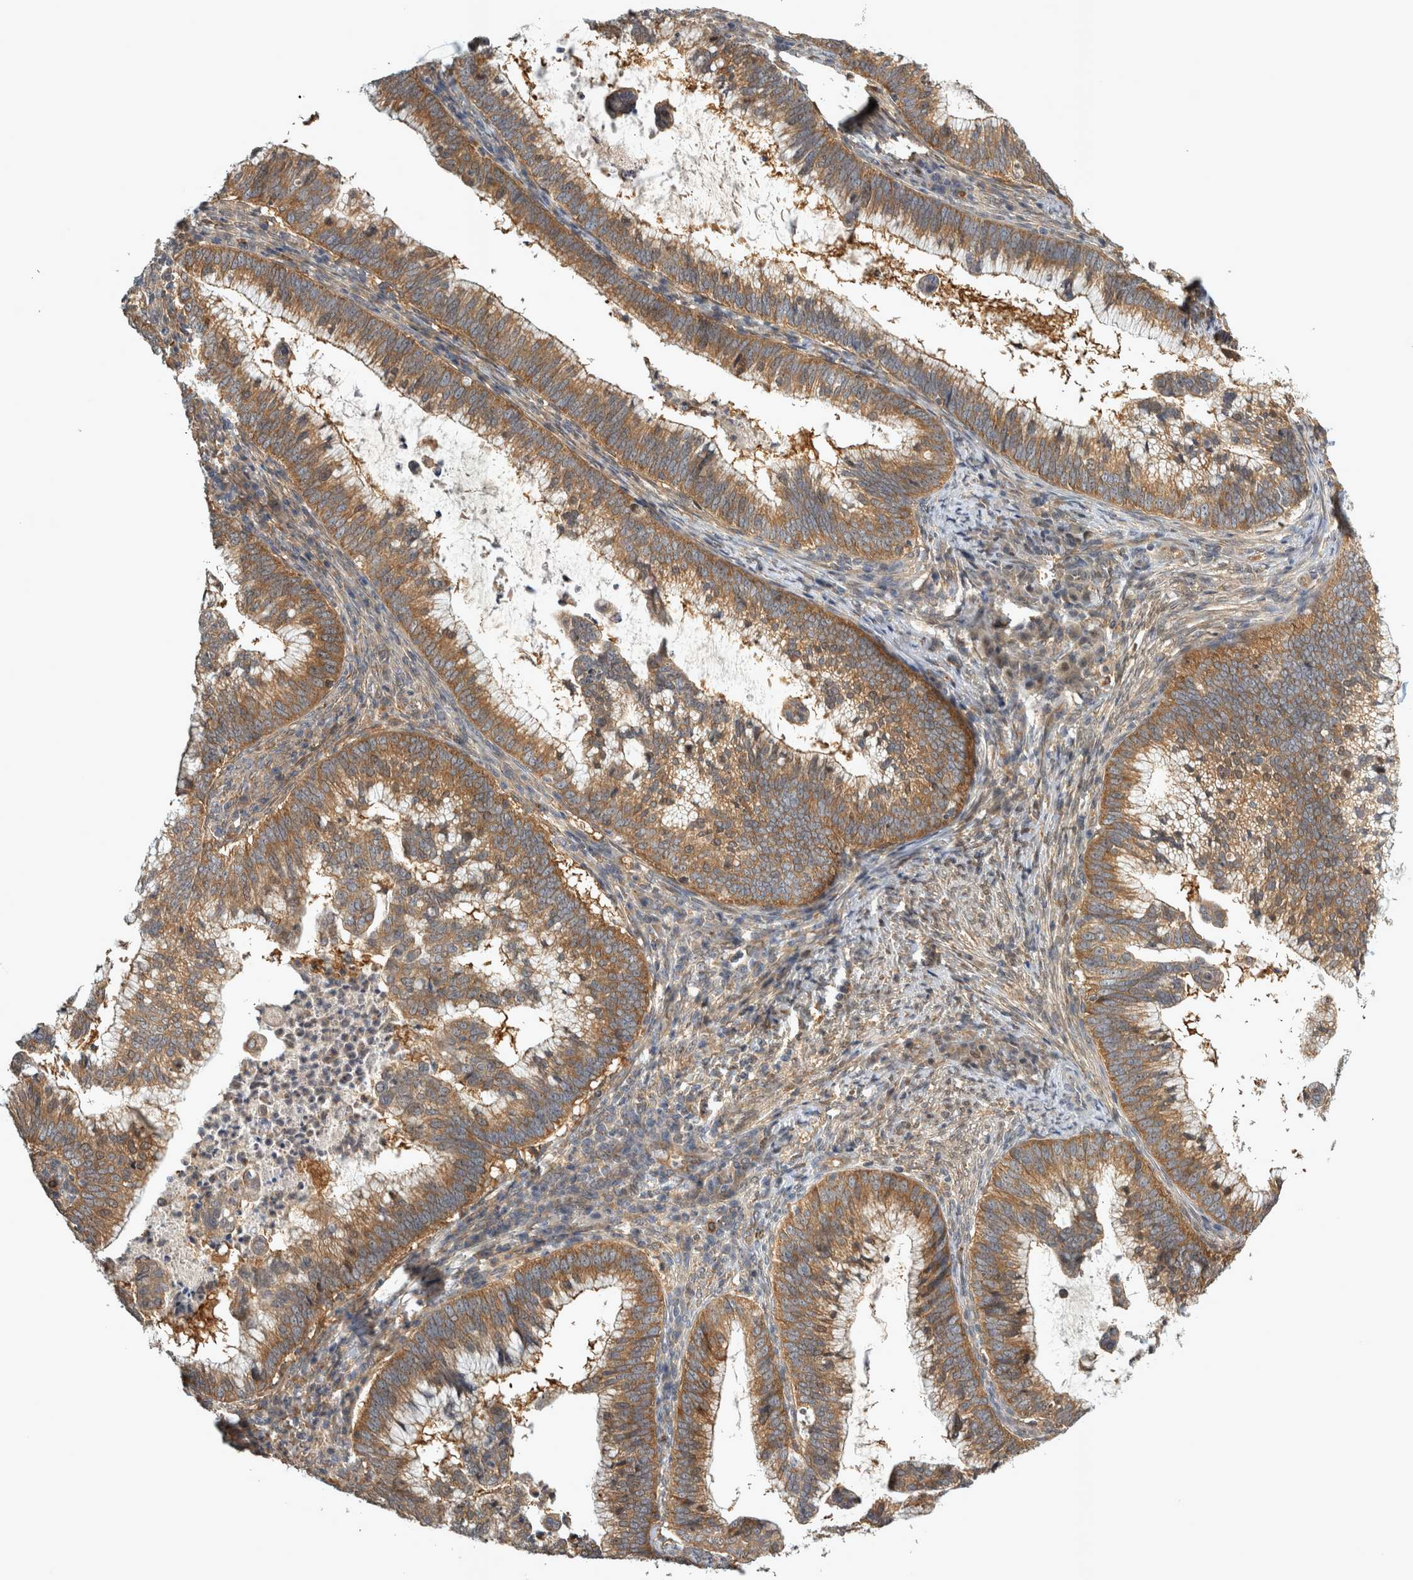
{"staining": {"intensity": "moderate", "quantity": ">75%", "location": "cytoplasmic/membranous"}, "tissue": "cervical cancer", "cell_type": "Tumor cells", "image_type": "cancer", "snomed": [{"axis": "morphology", "description": "Adenocarcinoma, NOS"}, {"axis": "topography", "description": "Cervix"}], "caption": "Cervical cancer (adenocarcinoma) tissue shows moderate cytoplasmic/membranous expression in about >75% of tumor cells", "gene": "TRMT61B", "patient": {"sex": "female", "age": 36}}